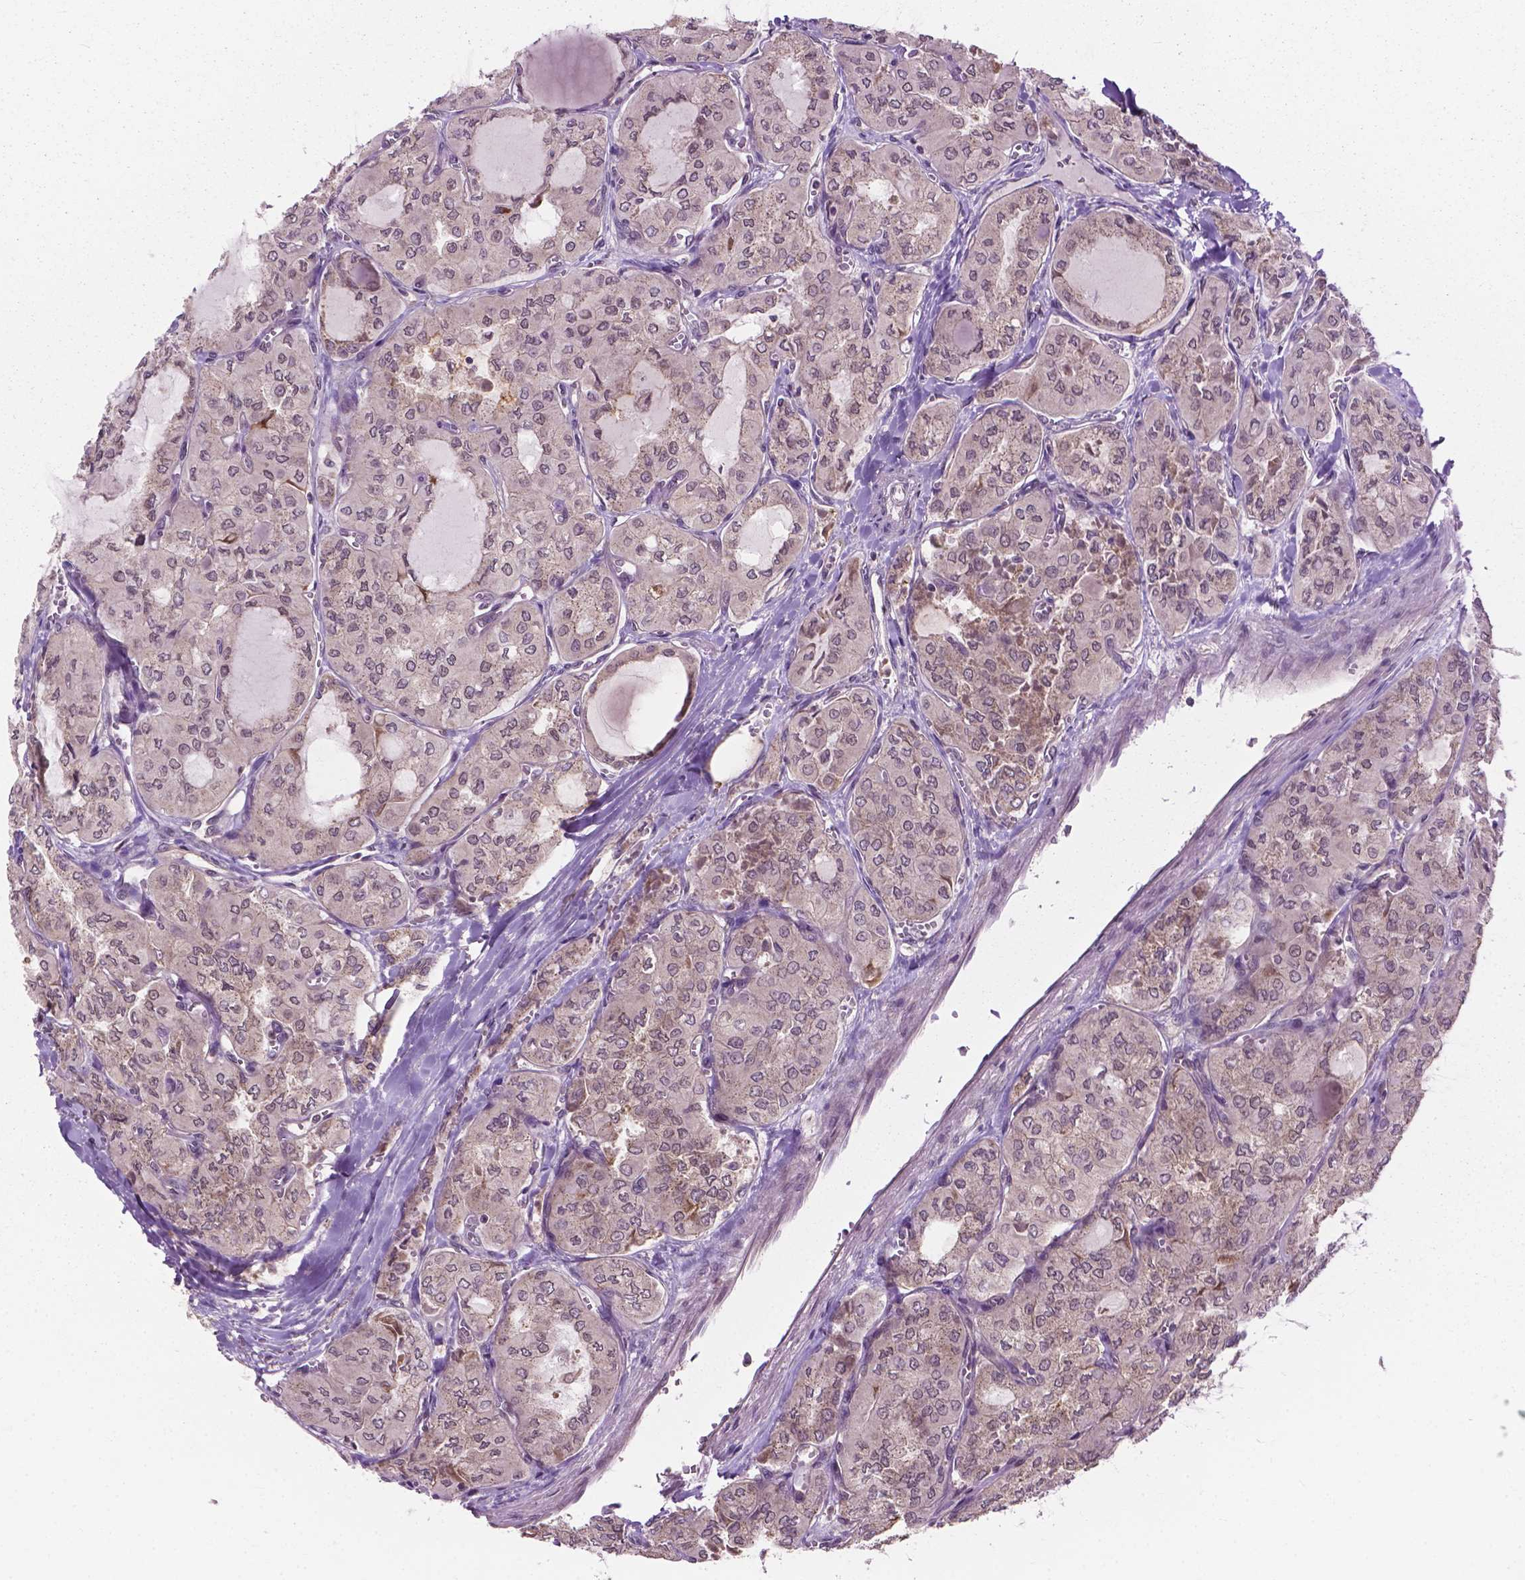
{"staining": {"intensity": "weak", "quantity": "<25%", "location": "cytoplasmic/membranous,nuclear"}, "tissue": "thyroid cancer", "cell_type": "Tumor cells", "image_type": "cancer", "snomed": [{"axis": "morphology", "description": "Papillary adenocarcinoma, NOS"}, {"axis": "topography", "description": "Thyroid gland"}], "caption": "A high-resolution photomicrograph shows immunohistochemistry staining of thyroid cancer (papillary adenocarcinoma), which exhibits no significant staining in tumor cells. (Stains: DAB IHC with hematoxylin counter stain, Microscopy: brightfield microscopy at high magnification).", "gene": "PPP1CB", "patient": {"sex": "male", "age": 20}}